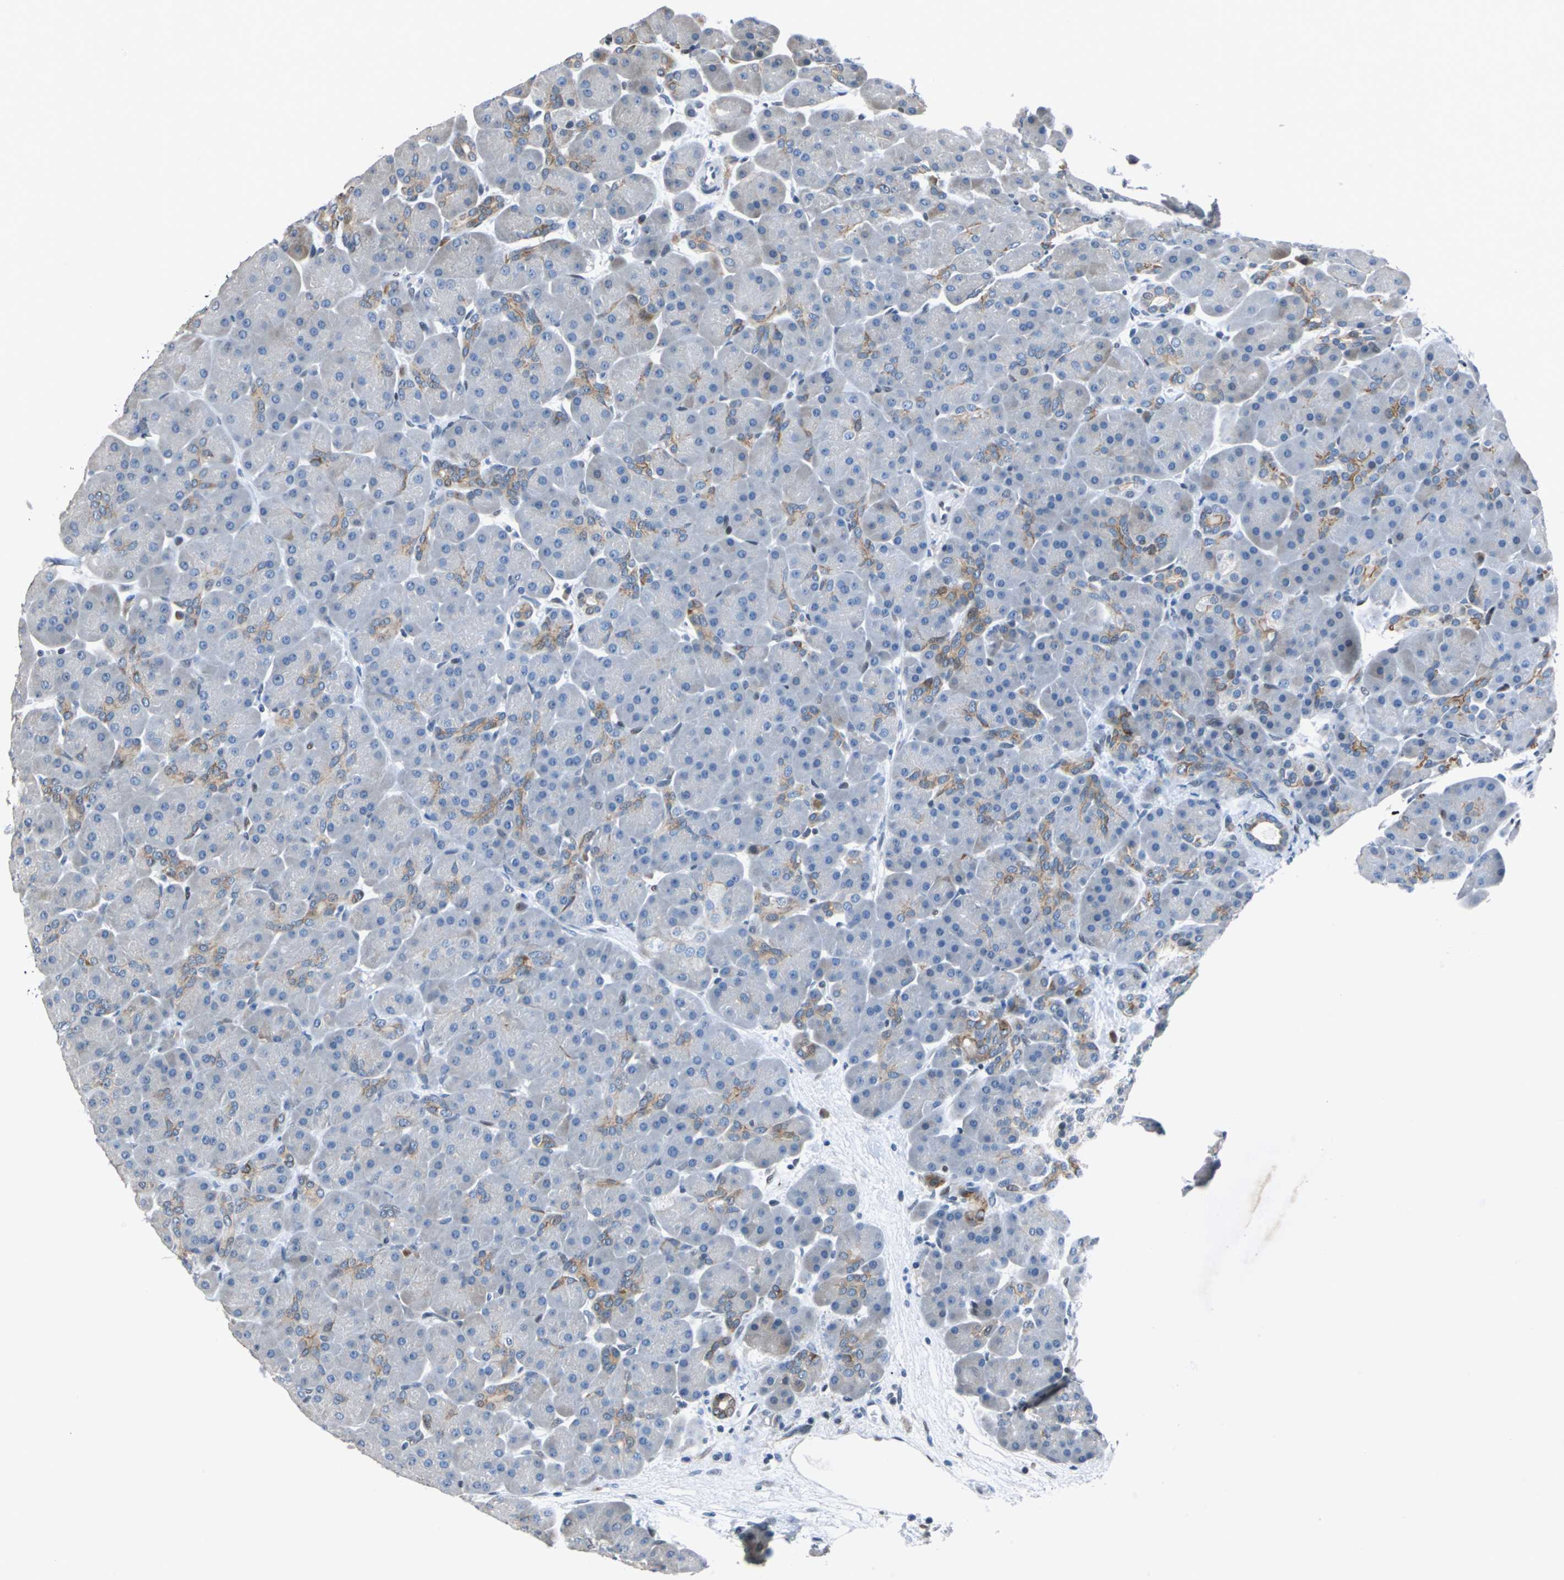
{"staining": {"intensity": "weak", "quantity": "25%-75%", "location": "cytoplasmic/membranous"}, "tissue": "pancreas", "cell_type": "Exocrine glandular cells", "image_type": "normal", "snomed": [{"axis": "morphology", "description": "Normal tissue, NOS"}, {"axis": "topography", "description": "Pancreas"}], "caption": "A histopathology image of human pancreas stained for a protein demonstrates weak cytoplasmic/membranous brown staining in exocrine glandular cells. (brown staining indicates protein expression, while blue staining denotes nuclei).", "gene": "HCFC2", "patient": {"sex": "male", "age": 66}}